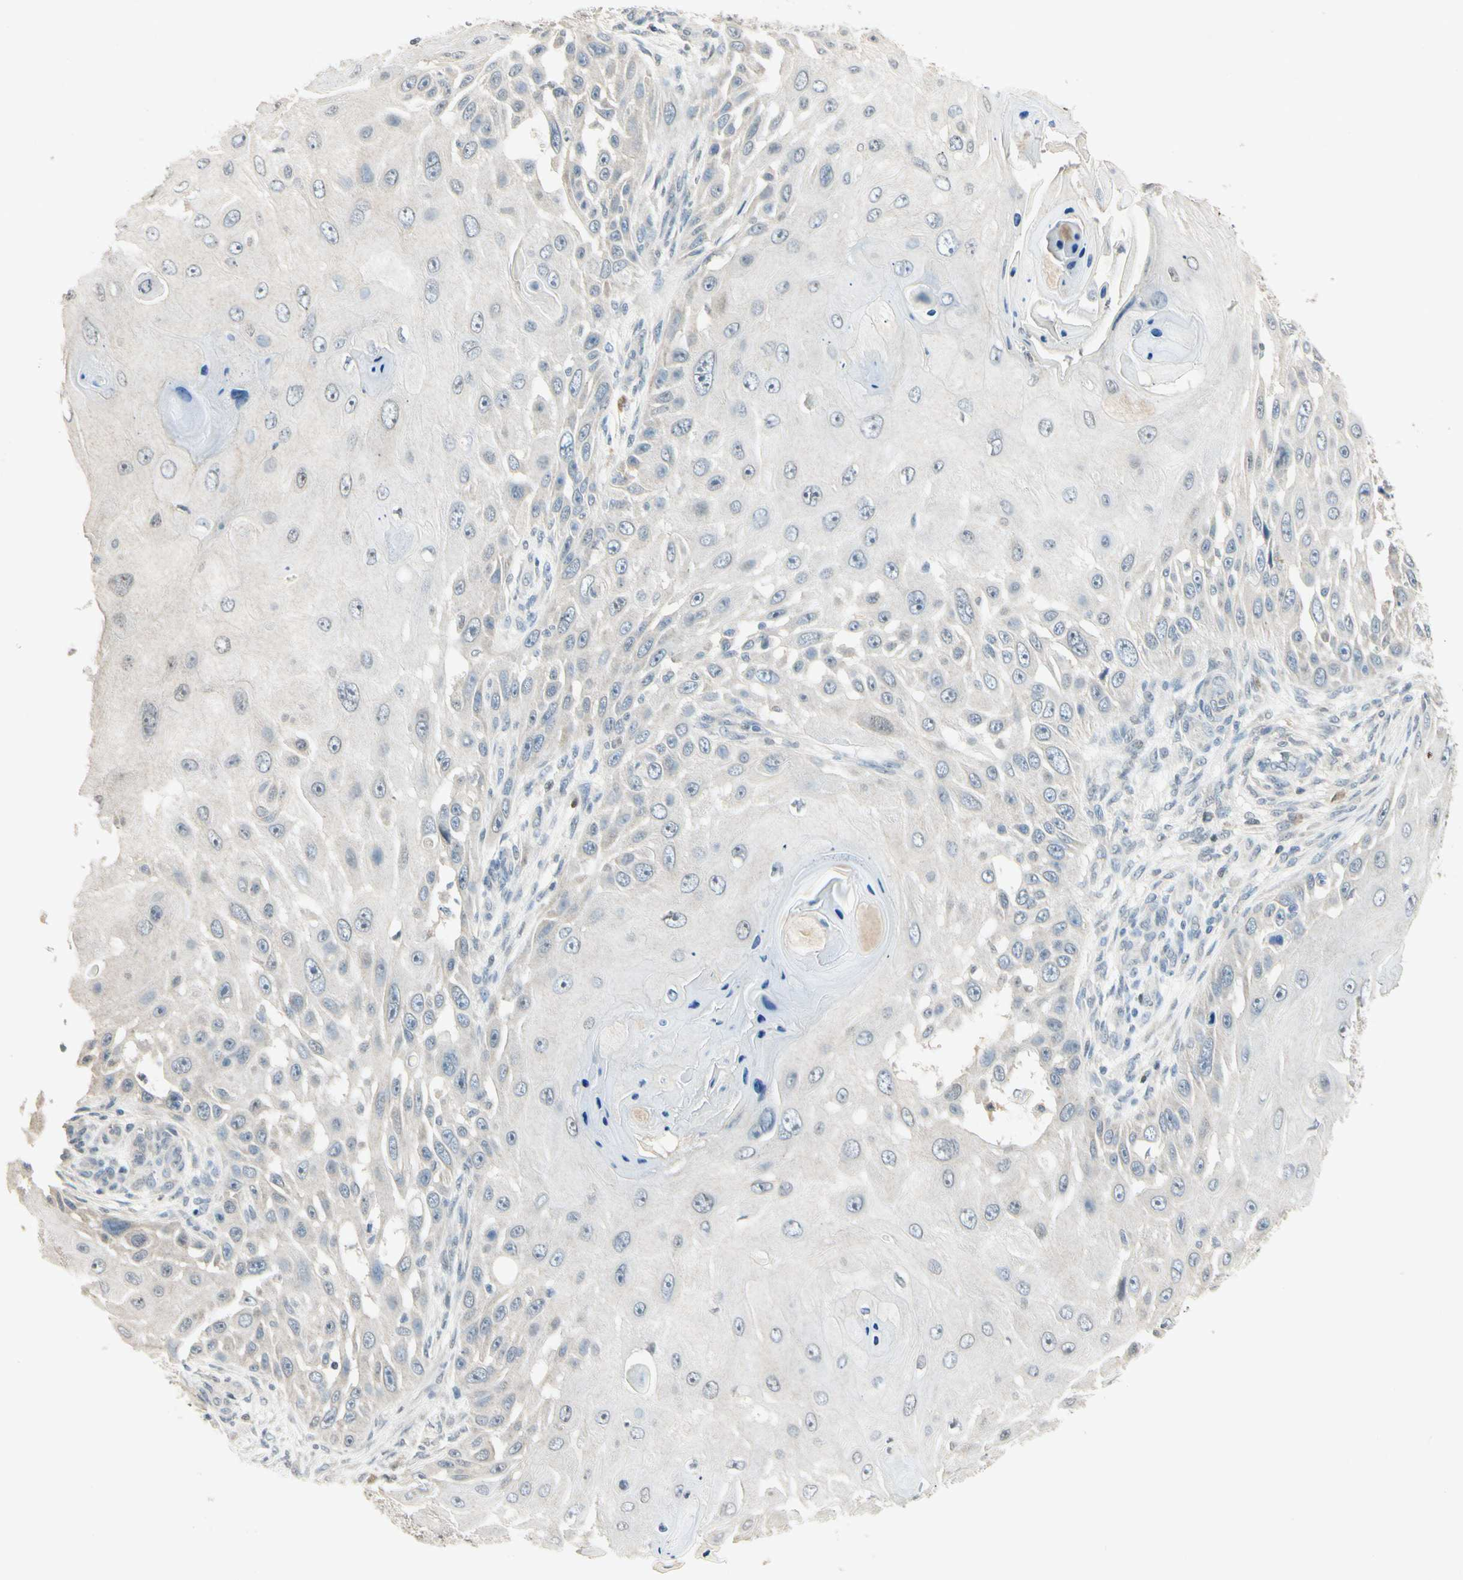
{"staining": {"intensity": "negative", "quantity": "none", "location": "none"}, "tissue": "skin cancer", "cell_type": "Tumor cells", "image_type": "cancer", "snomed": [{"axis": "morphology", "description": "Squamous cell carcinoma, NOS"}, {"axis": "topography", "description": "Skin"}], "caption": "Tumor cells show no significant expression in skin cancer.", "gene": "HSPA1B", "patient": {"sex": "female", "age": 44}}